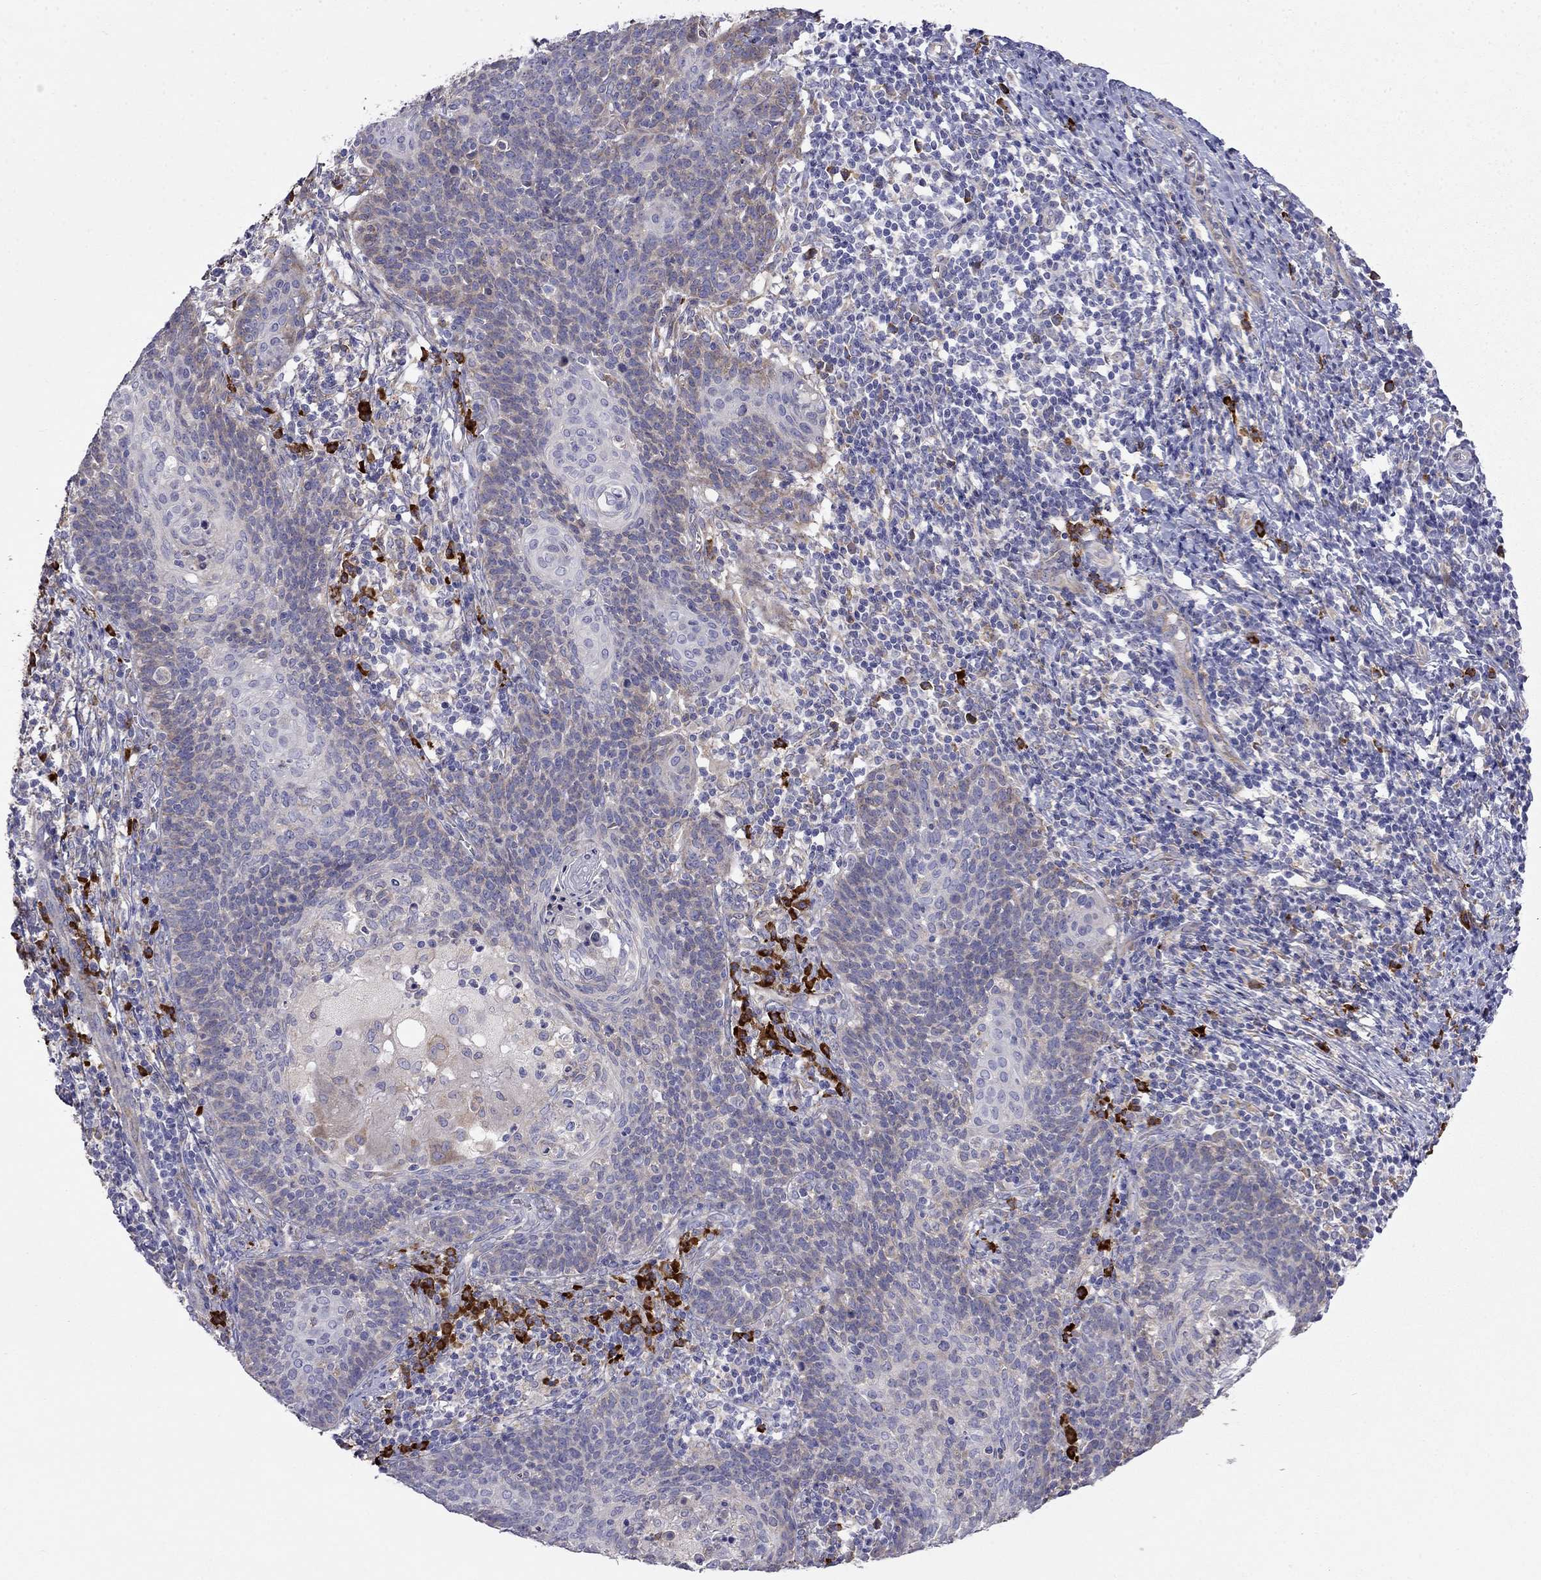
{"staining": {"intensity": "weak", "quantity": "25%-75%", "location": "cytoplasmic/membranous"}, "tissue": "cervical cancer", "cell_type": "Tumor cells", "image_type": "cancer", "snomed": [{"axis": "morphology", "description": "Squamous cell carcinoma, NOS"}, {"axis": "topography", "description": "Cervix"}], "caption": "Weak cytoplasmic/membranous staining for a protein is seen in about 25%-75% of tumor cells of cervical squamous cell carcinoma using immunohistochemistry (IHC).", "gene": "LONRF2", "patient": {"sex": "female", "age": 39}}